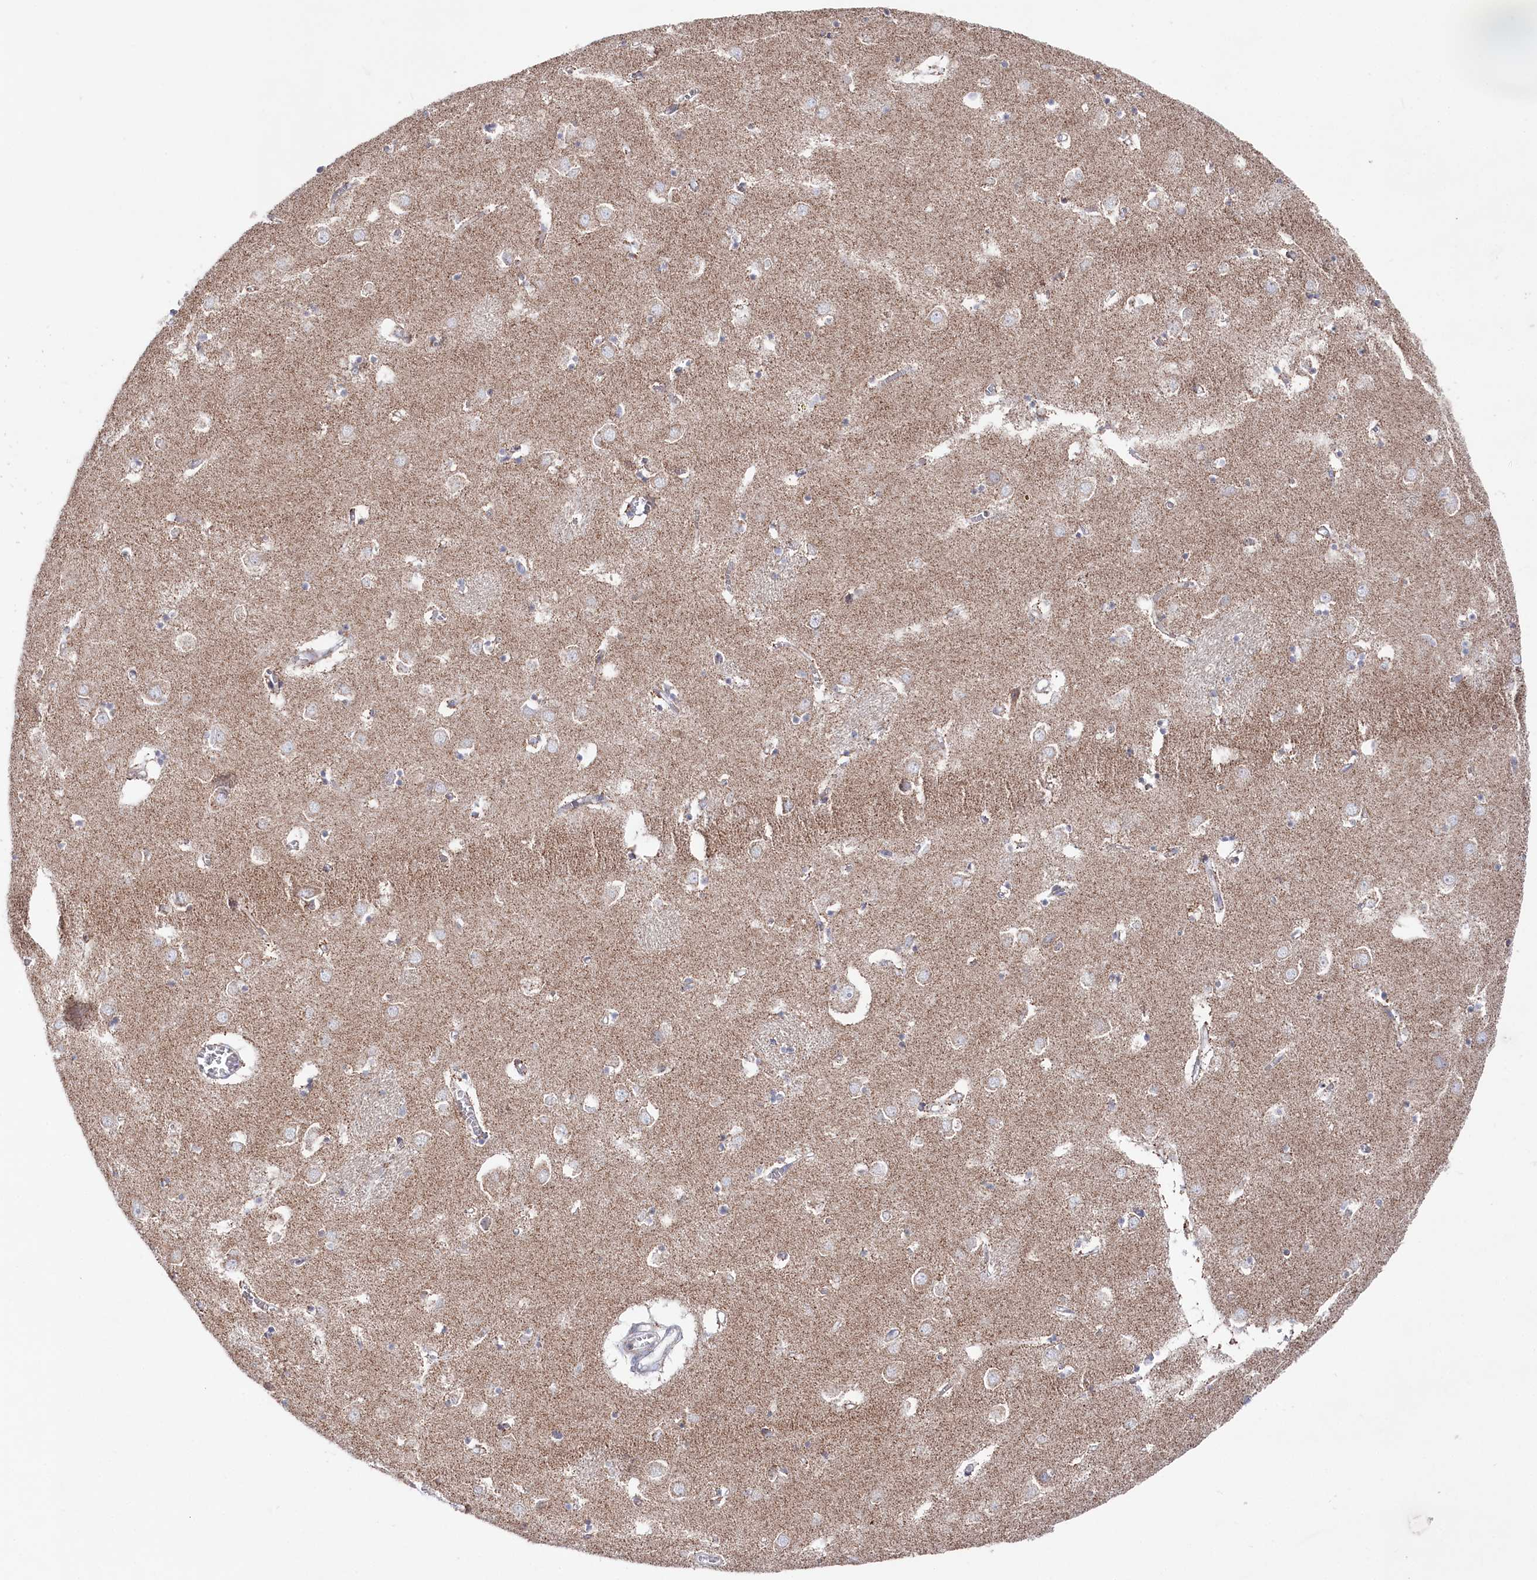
{"staining": {"intensity": "weak", "quantity": "<25%", "location": "cytoplasmic/membranous"}, "tissue": "caudate", "cell_type": "Glial cells", "image_type": "normal", "snomed": [{"axis": "morphology", "description": "Normal tissue, NOS"}, {"axis": "topography", "description": "Lateral ventricle wall"}], "caption": "Glial cells show no significant staining in unremarkable caudate.", "gene": "GLS2", "patient": {"sex": "male", "age": 70}}